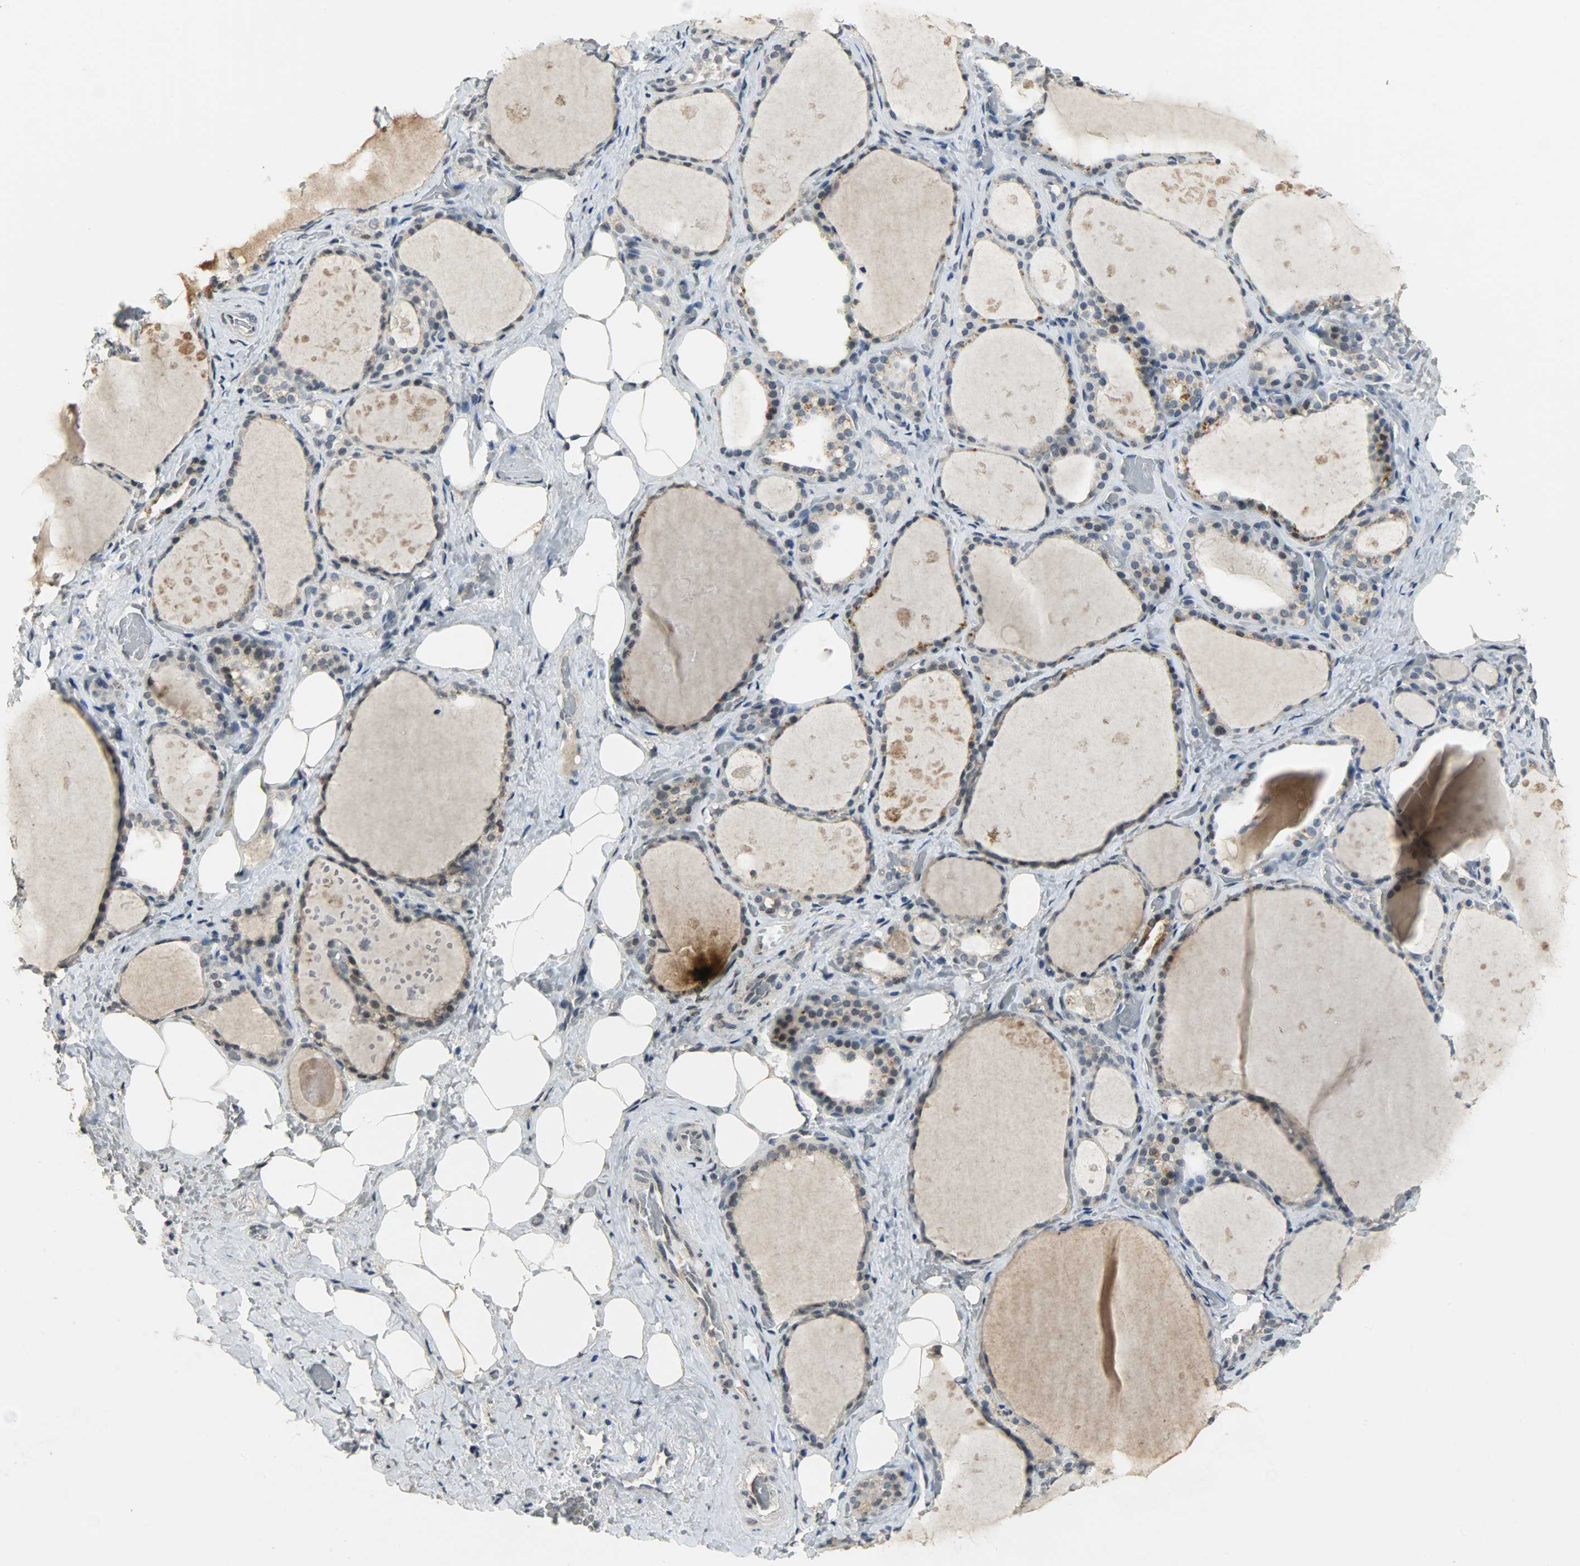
{"staining": {"intensity": "weak", "quantity": "25%-75%", "location": "cytoplasmic/membranous"}, "tissue": "thyroid gland", "cell_type": "Glandular cells", "image_type": "normal", "snomed": [{"axis": "morphology", "description": "Normal tissue, NOS"}, {"axis": "topography", "description": "Thyroid gland"}], "caption": "Immunohistochemistry of benign human thyroid gland displays low levels of weak cytoplasmic/membranous expression in approximately 25%-75% of glandular cells. The staining was performed using DAB (3,3'-diaminobenzidine) to visualize the protein expression in brown, while the nuclei were stained in blue with hematoxylin (Magnification: 20x).", "gene": "DNAJB6", "patient": {"sex": "male", "age": 61}}